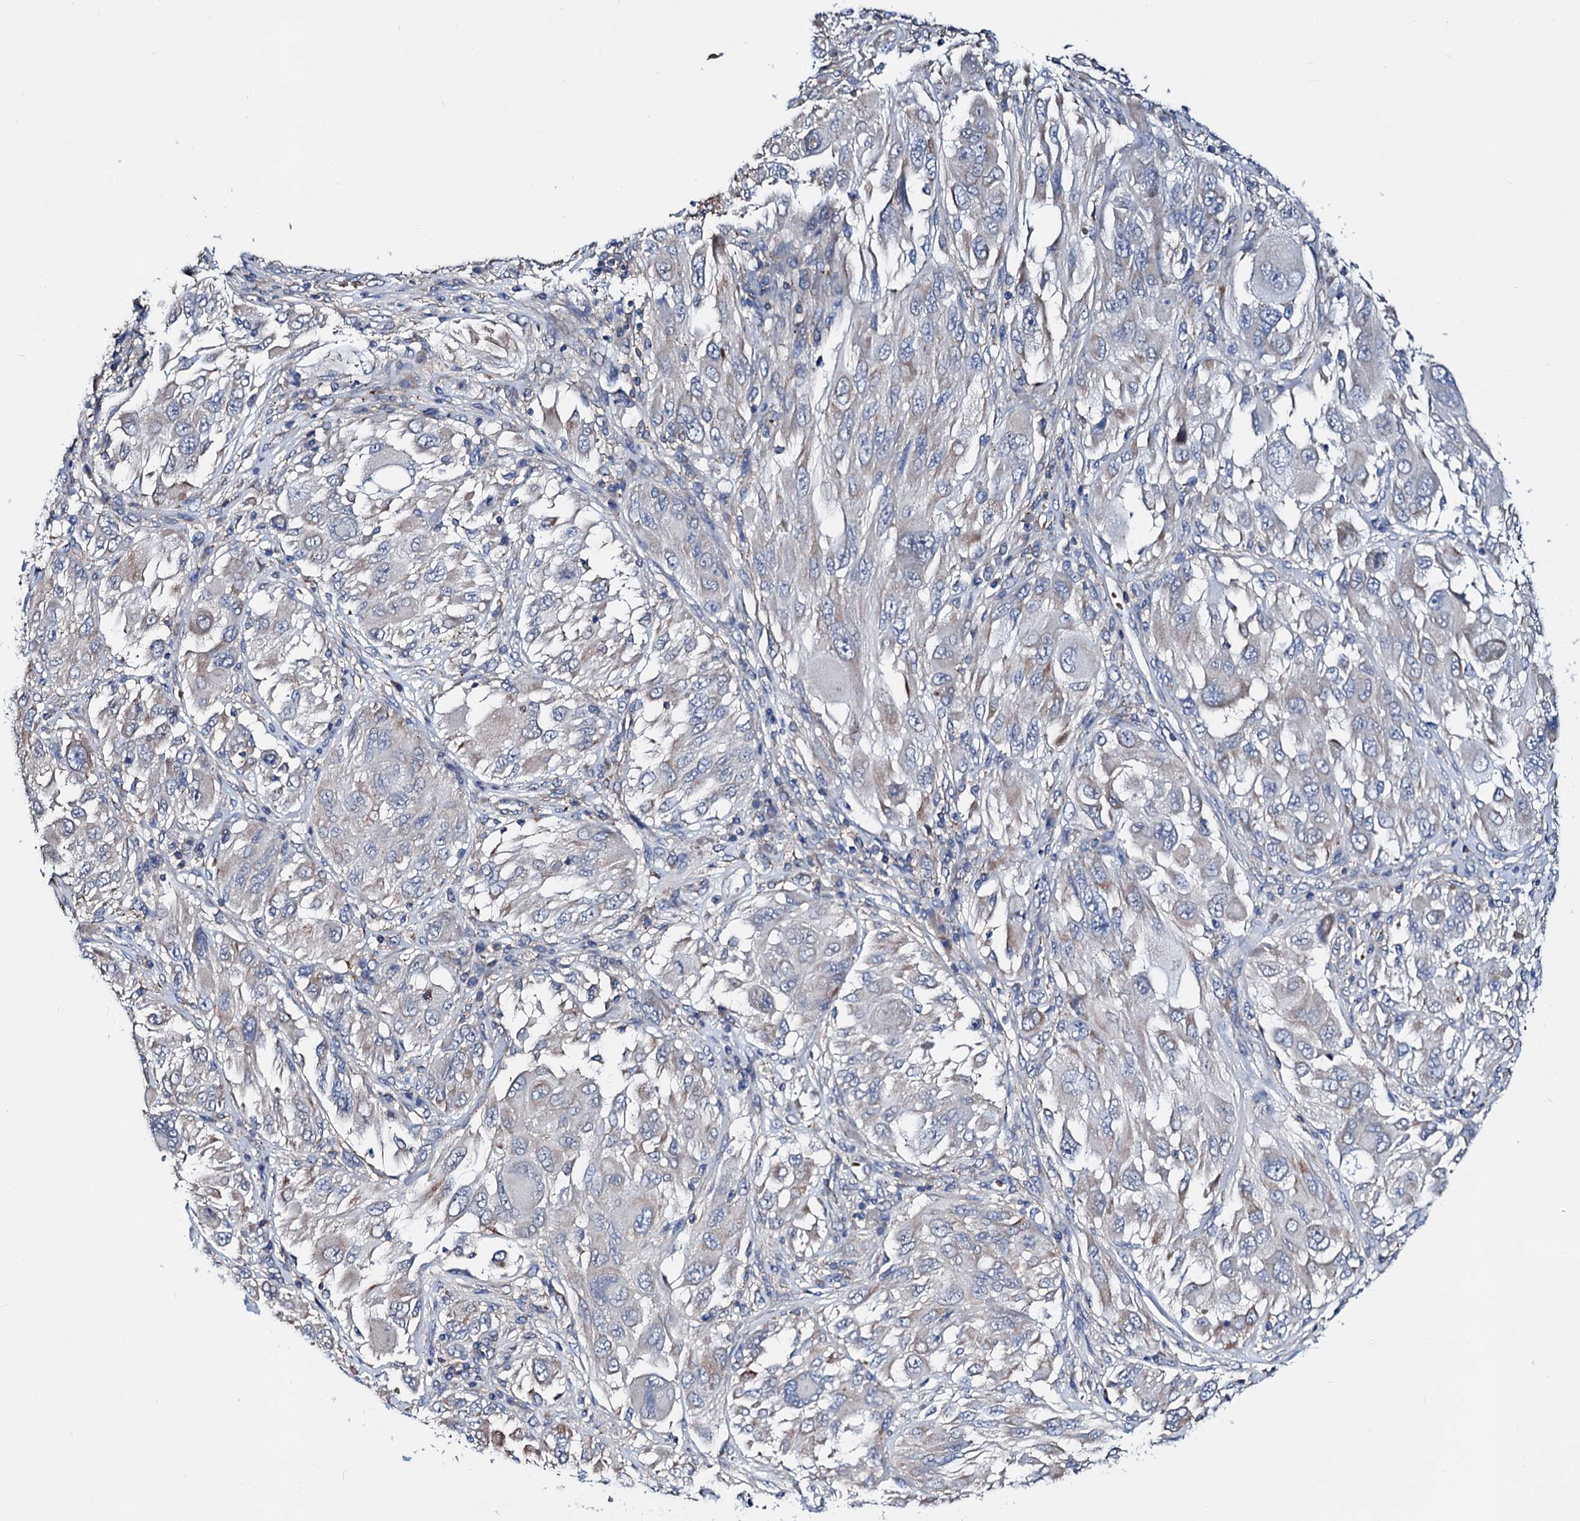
{"staining": {"intensity": "weak", "quantity": "<25%", "location": "cytoplasmic/membranous"}, "tissue": "melanoma", "cell_type": "Tumor cells", "image_type": "cancer", "snomed": [{"axis": "morphology", "description": "Malignant melanoma, NOS"}, {"axis": "topography", "description": "Skin"}], "caption": "A high-resolution micrograph shows immunohistochemistry (IHC) staining of malignant melanoma, which reveals no significant staining in tumor cells. (Brightfield microscopy of DAB (3,3'-diaminobenzidine) immunohistochemistry at high magnification).", "gene": "GCOM1", "patient": {"sex": "female", "age": 91}}